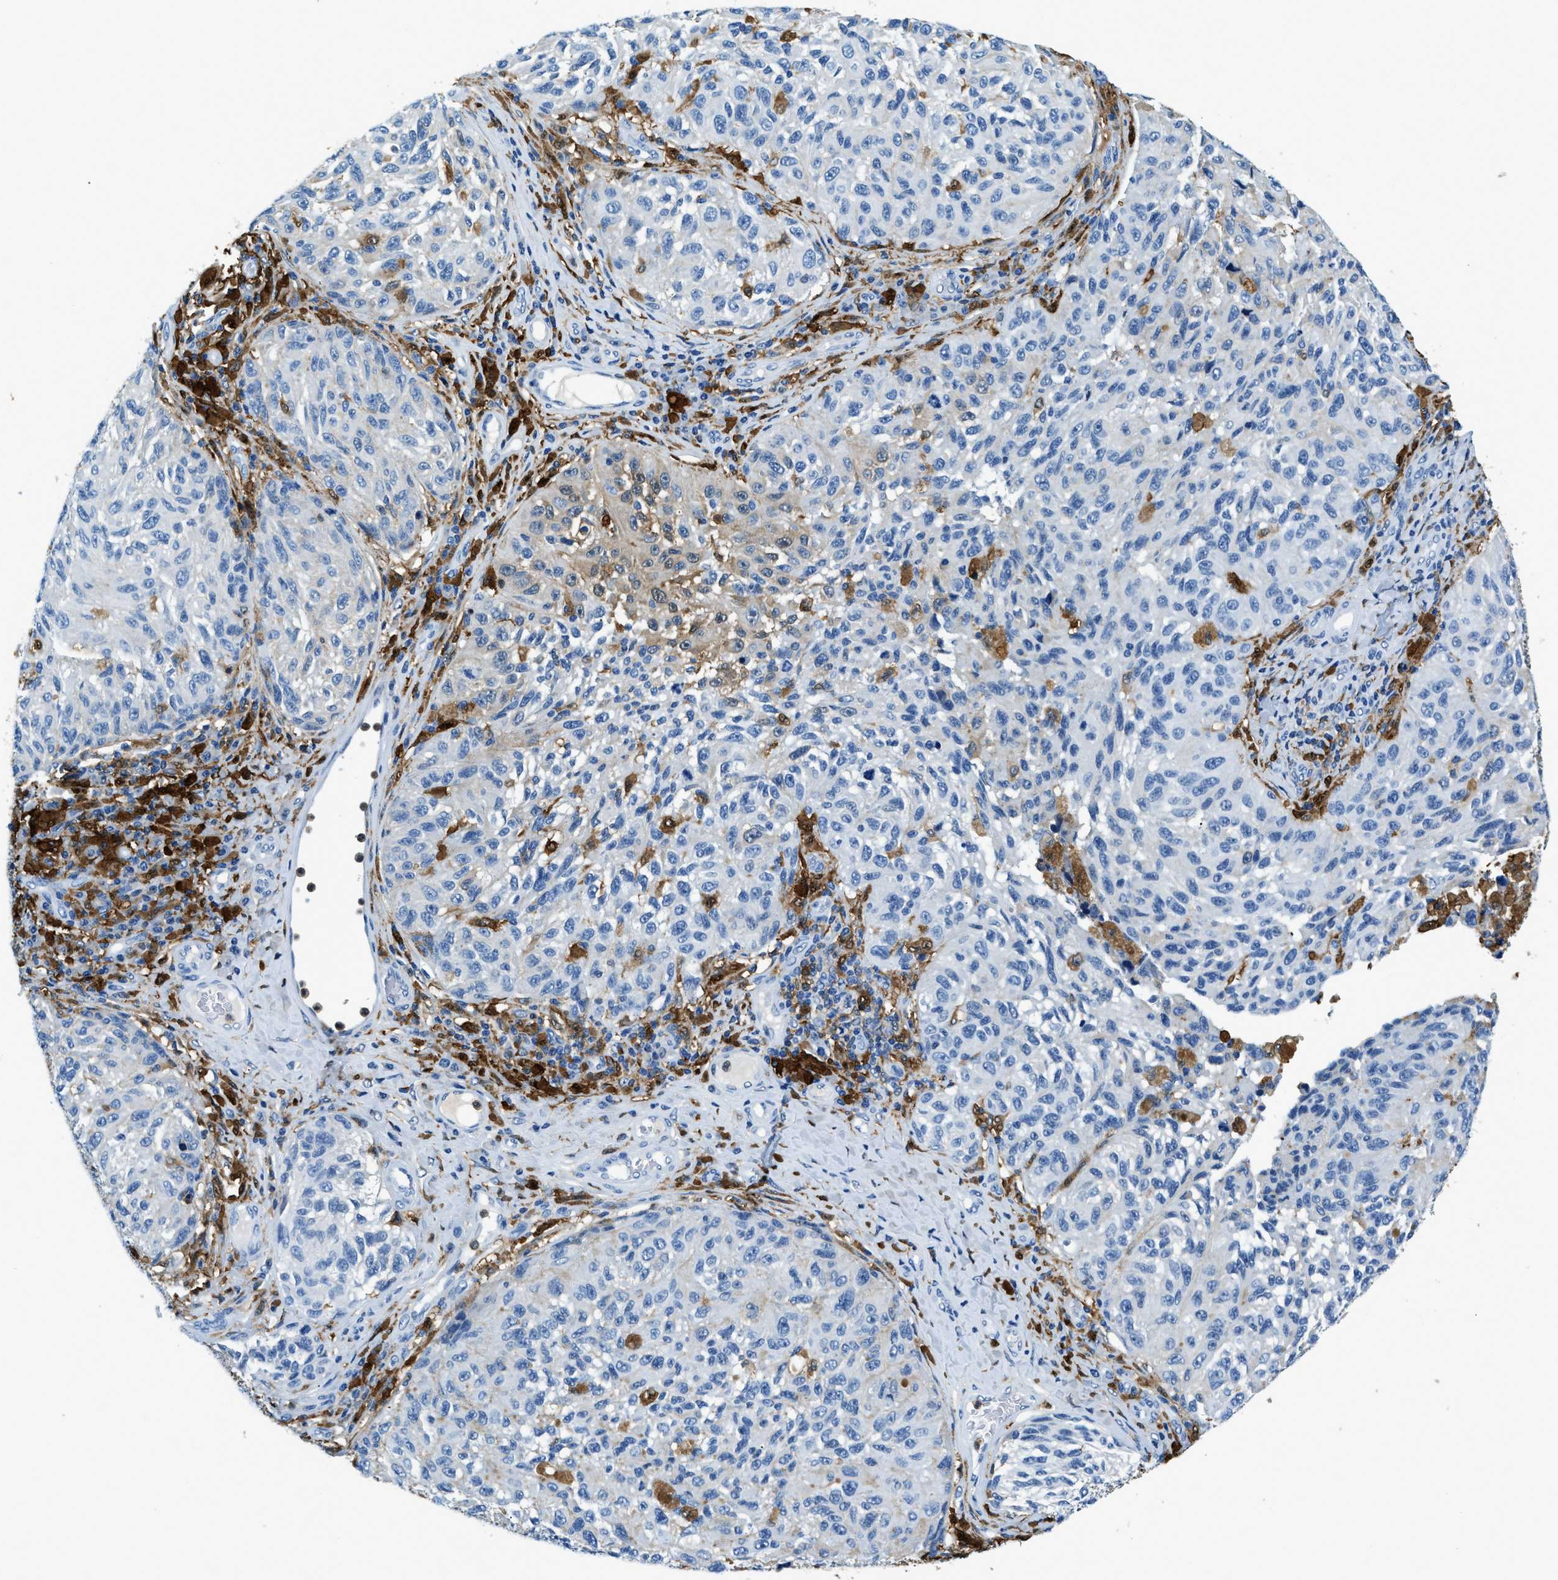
{"staining": {"intensity": "negative", "quantity": "none", "location": "none"}, "tissue": "melanoma", "cell_type": "Tumor cells", "image_type": "cancer", "snomed": [{"axis": "morphology", "description": "Malignant melanoma, NOS"}, {"axis": "topography", "description": "Skin"}], "caption": "IHC image of neoplastic tissue: human melanoma stained with DAB shows no significant protein positivity in tumor cells.", "gene": "CAPG", "patient": {"sex": "female", "age": 73}}